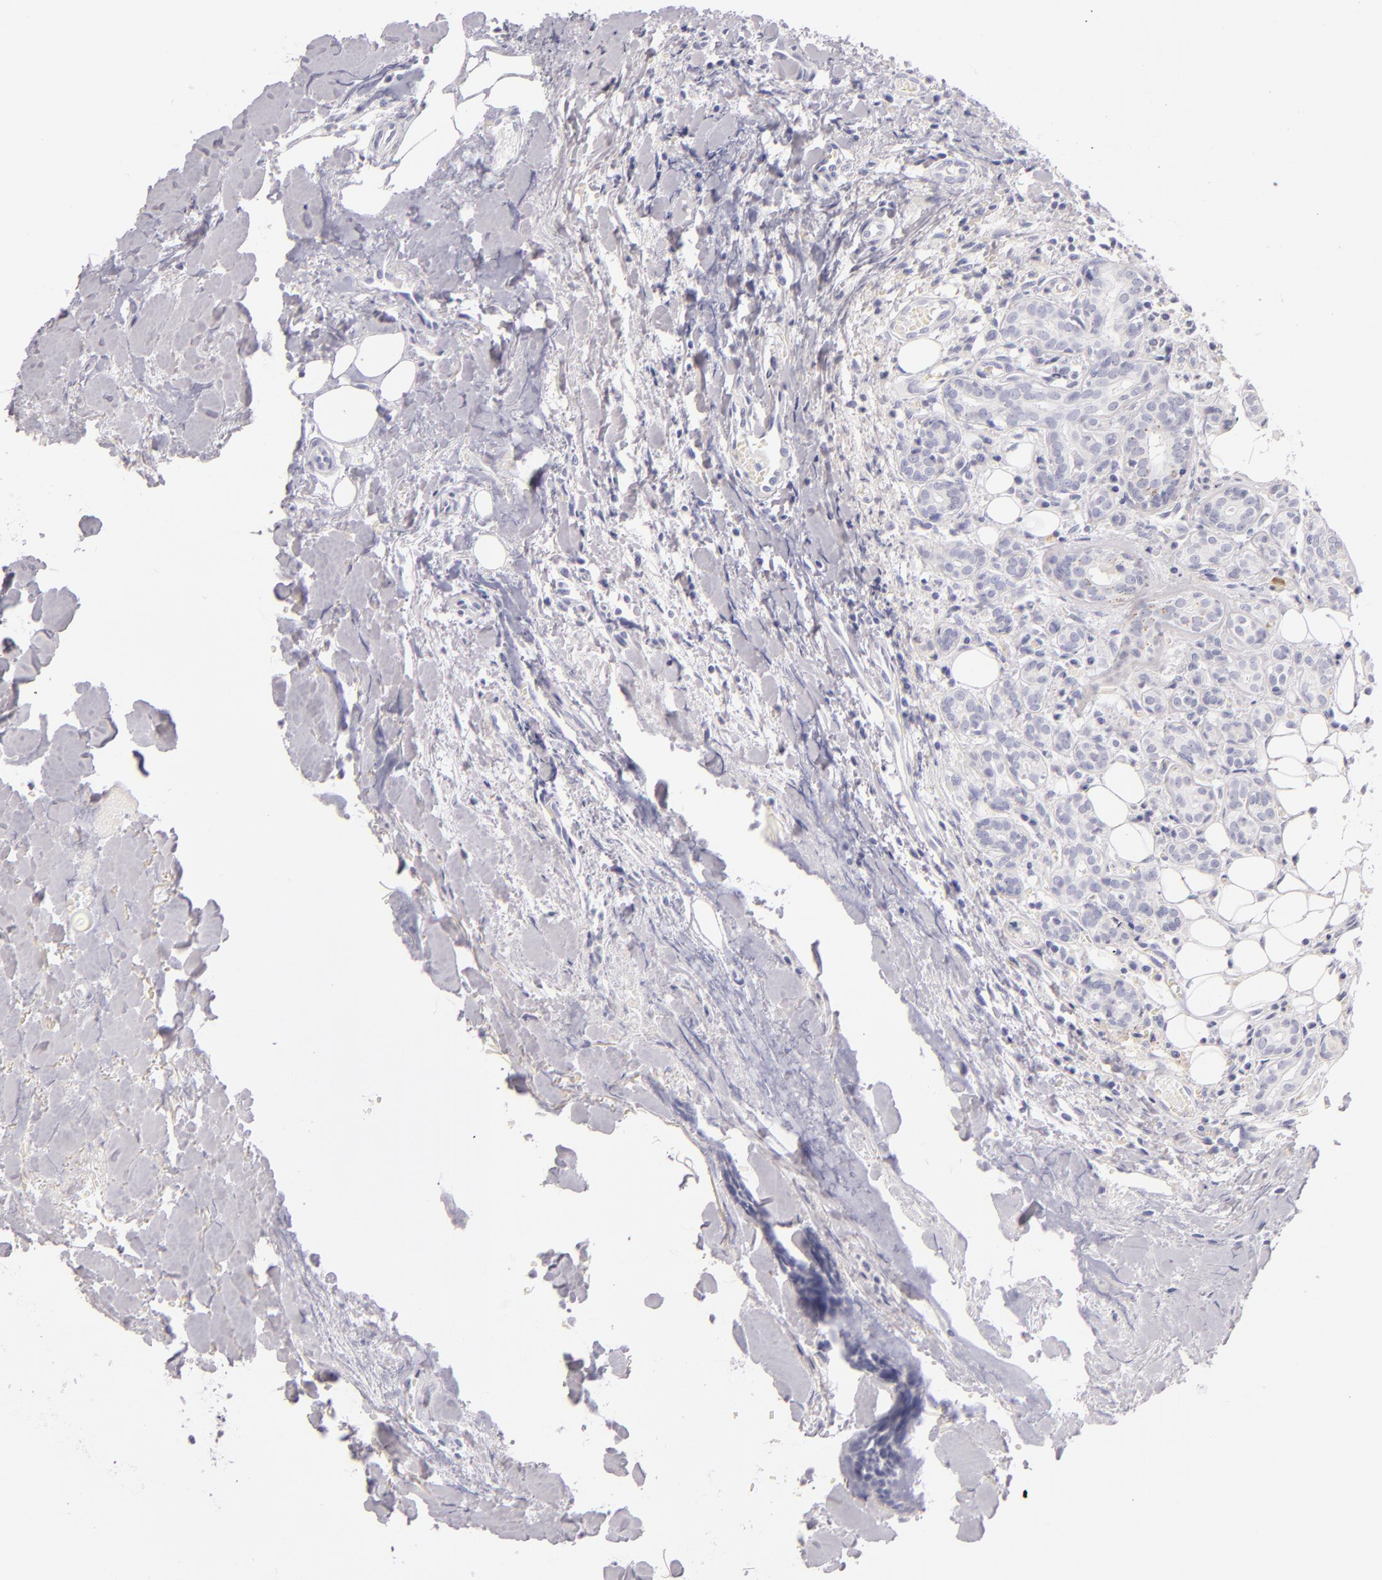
{"staining": {"intensity": "negative", "quantity": "none", "location": "none"}, "tissue": "head and neck cancer", "cell_type": "Tumor cells", "image_type": "cancer", "snomed": [{"axis": "morphology", "description": "Squamous cell carcinoma, NOS"}, {"axis": "topography", "description": "Salivary gland"}, {"axis": "topography", "description": "Head-Neck"}], "caption": "This is an immunohistochemistry image of human head and neck squamous cell carcinoma. There is no expression in tumor cells.", "gene": "FABP1", "patient": {"sex": "male", "age": 70}}